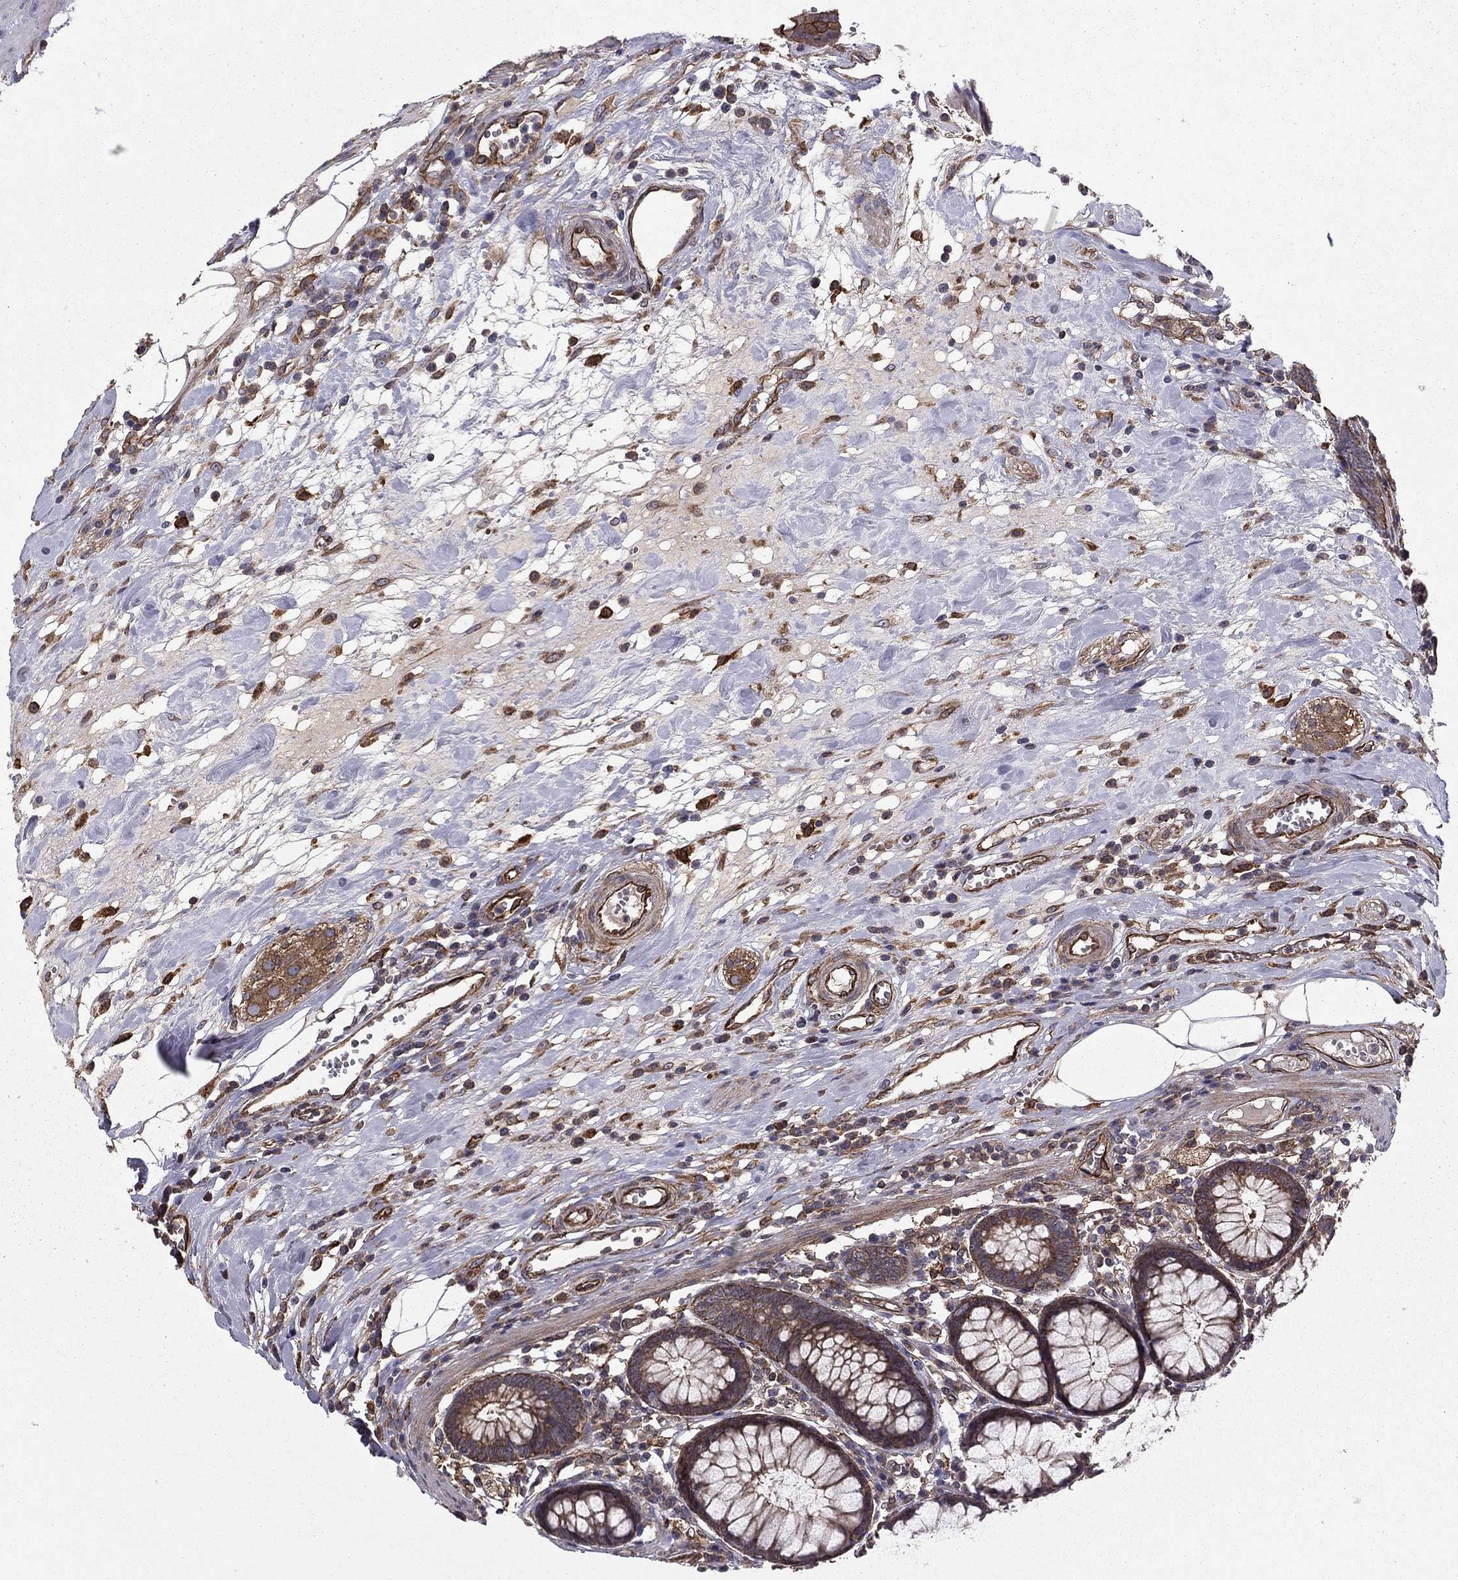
{"staining": {"intensity": "strong", "quantity": ">75%", "location": "cytoplasmic/membranous"}, "tissue": "colon", "cell_type": "Endothelial cells", "image_type": "normal", "snomed": [{"axis": "morphology", "description": "Normal tissue, NOS"}, {"axis": "topography", "description": "Colon"}], "caption": "A brown stain highlights strong cytoplasmic/membranous positivity of a protein in endothelial cells of benign colon.", "gene": "SHMT1", "patient": {"sex": "male", "age": 65}}